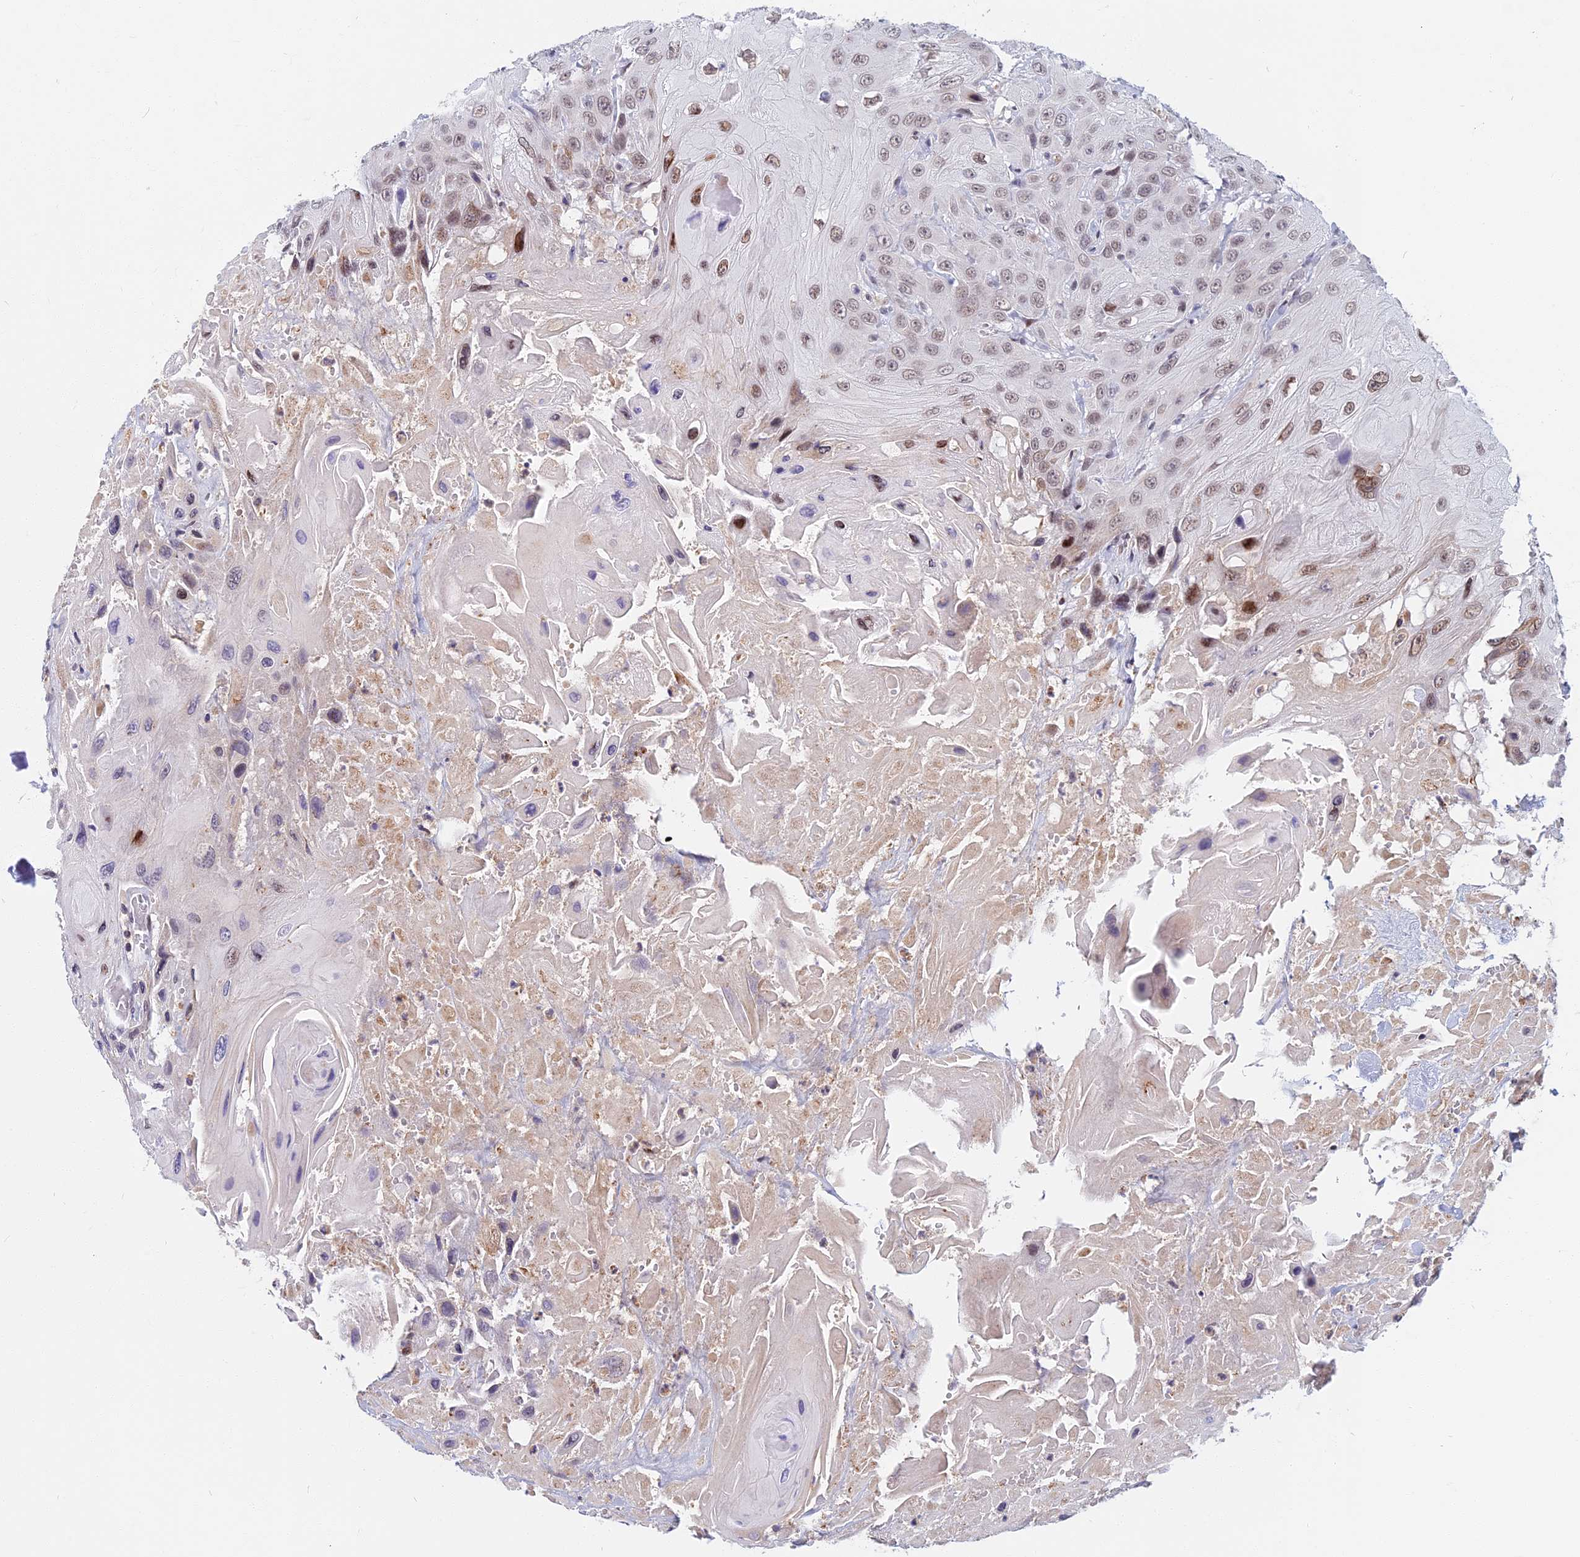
{"staining": {"intensity": "weak", "quantity": ">75%", "location": "nuclear"}, "tissue": "head and neck cancer", "cell_type": "Tumor cells", "image_type": "cancer", "snomed": [{"axis": "morphology", "description": "Squamous cell carcinoma, NOS"}, {"axis": "topography", "description": "Head-Neck"}], "caption": "Immunohistochemical staining of human squamous cell carcinoma (head and neck) demonstrates weak nuclear protein expression in approximately >75% of tumor cells. (DAB = brown stain, brightfield microscopy at high magnification).", "gene": "CDC7", "patient": {"sex": "male", "age": 81}}